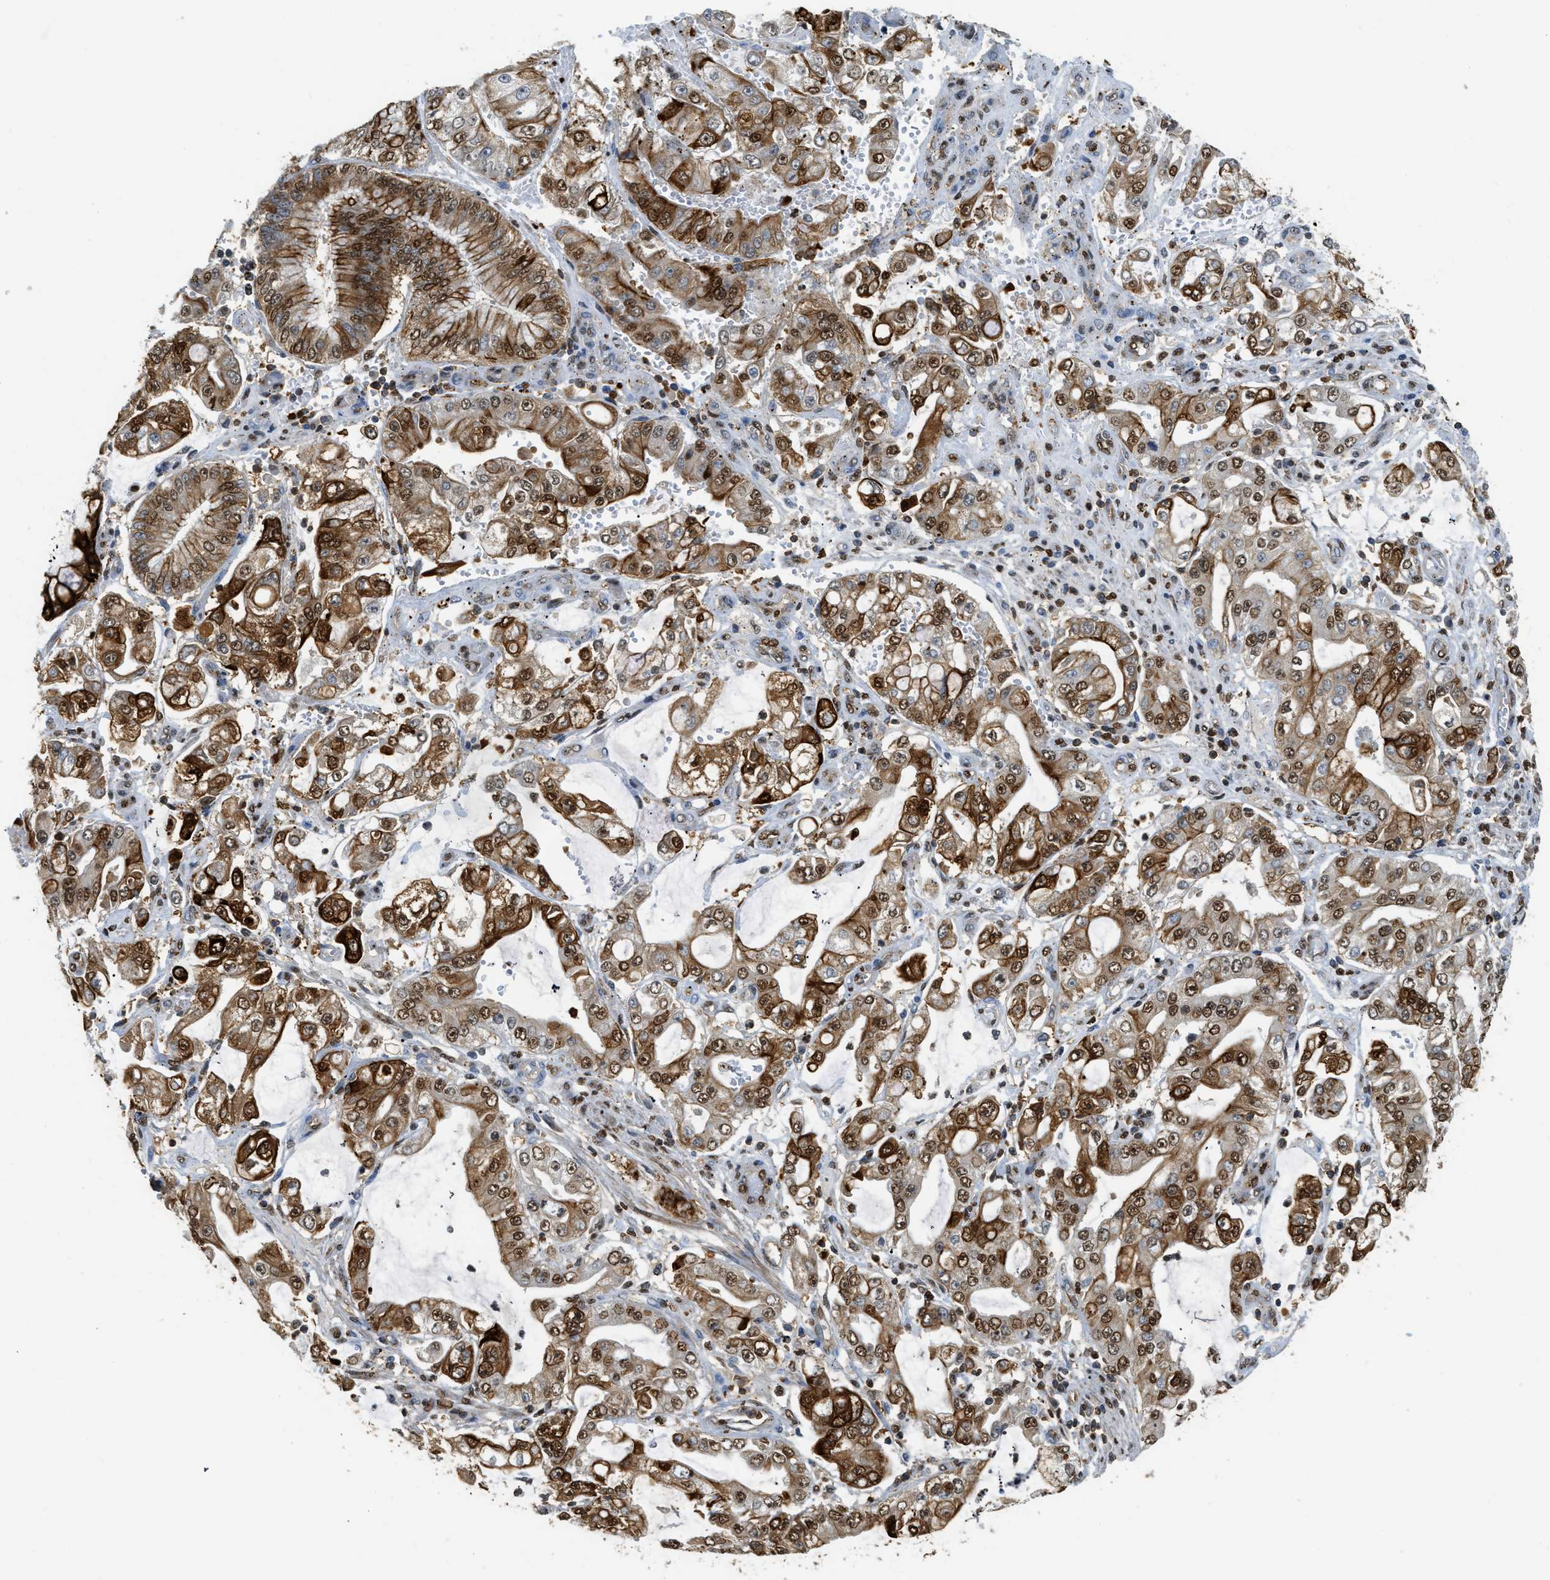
{"staining": {"intensity": "strong", "quantity": ">75%", "location": "cytoplasmic/membranous,nuclear"}, "tissue": "stomach cancer", "cell_type": "Tumor cells", "image_type": "cancer", "snomed": [{"axis": "morphology", "description": "Adenocarcinoma, NOS"}, {"axis": "topography", "description": "Stomach"}], "caption": "IHC (DAB) staining of stomach cancer reveals strong cytoplasmic/membranous and nuclear protein expression in approximately >75% of tumor cells.", "gene": "NR5A2", "patient": {"sex": "male", "age": 76}}